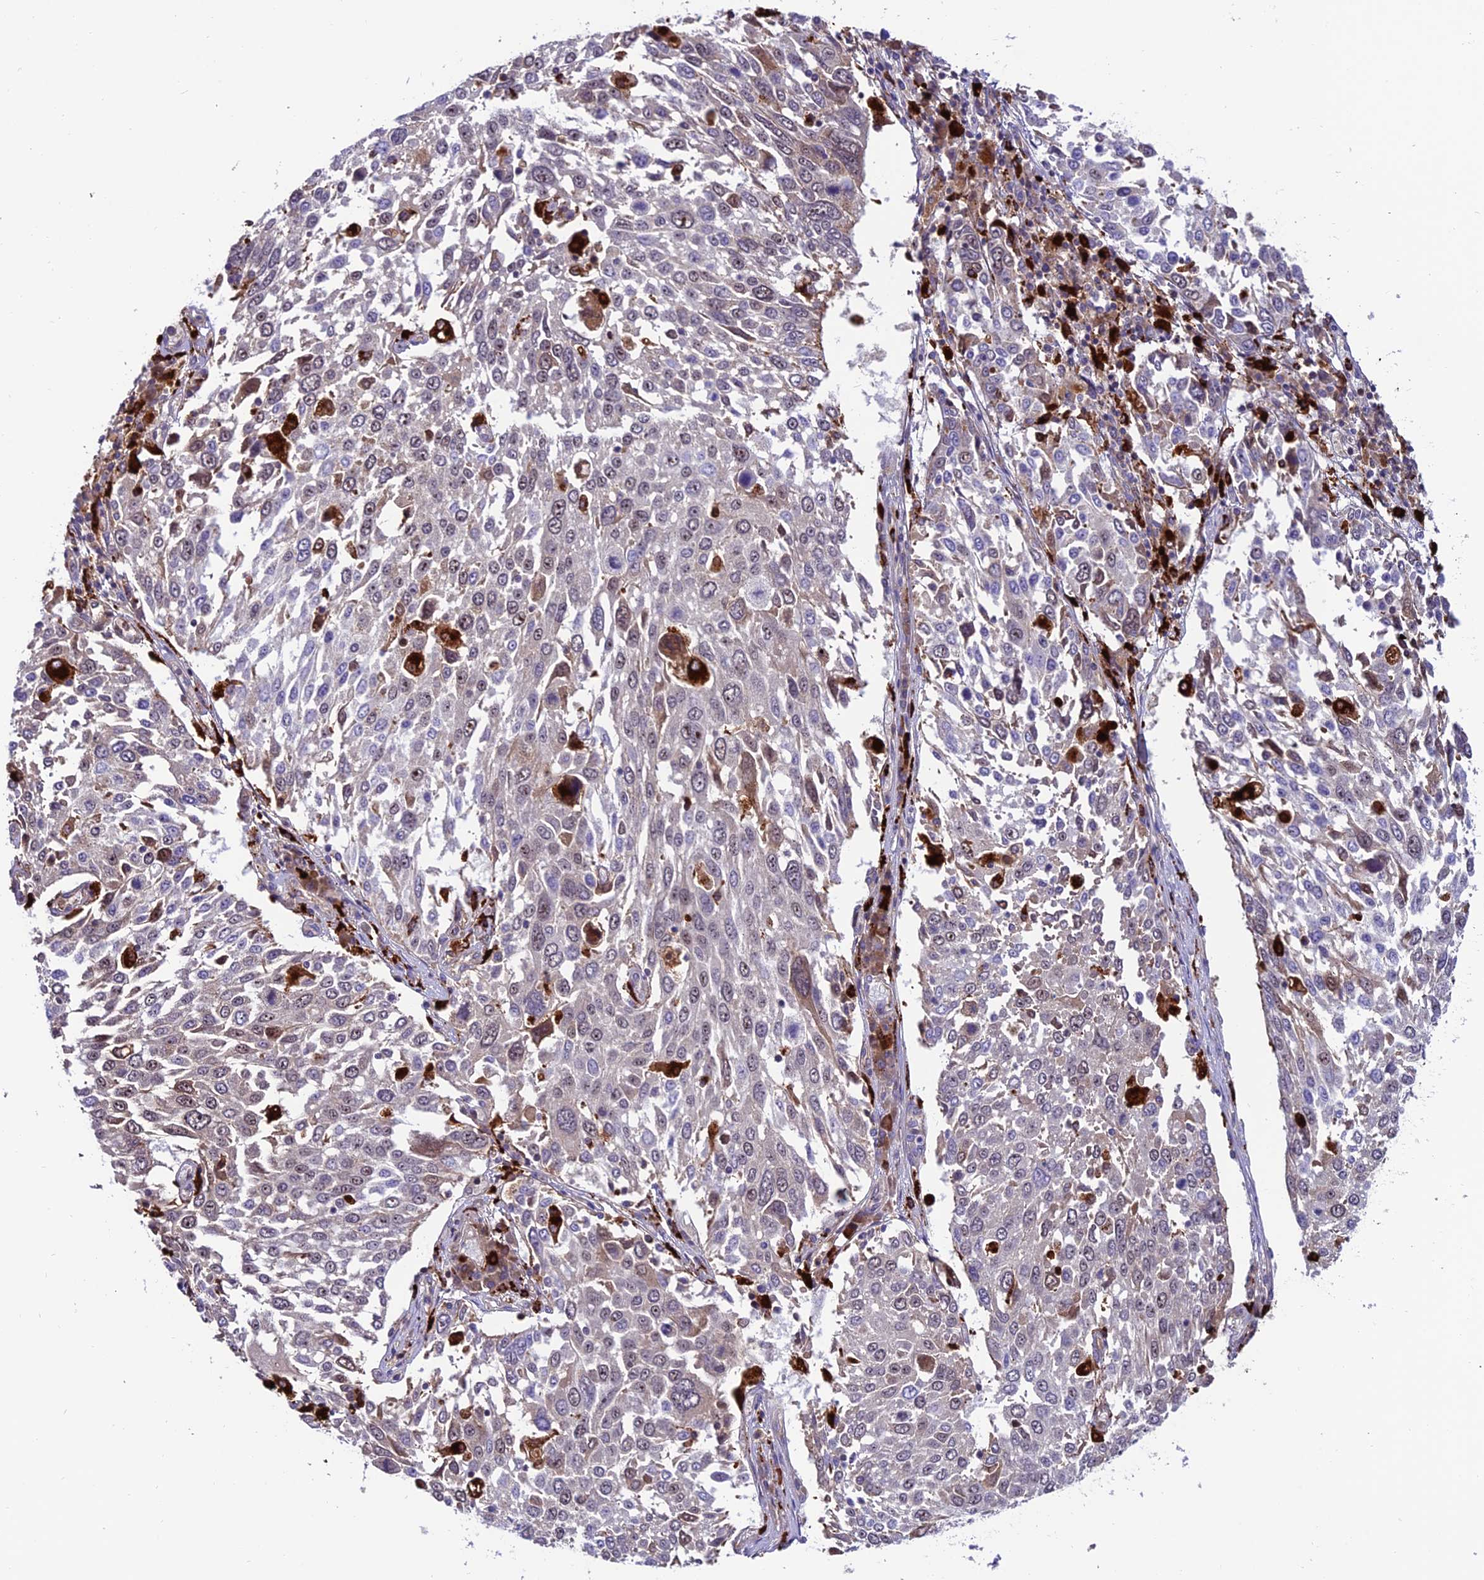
{"staining": {"intensity": "weak", "quantity": "<25%", "location": "nuclear"}, "tissue": "lung cancer", "cell_type": "Tumor cells", "image_type": "cancer", "snomed": [{"axis": "morphology", "description": "Squamous cell carcinoma, NOS"}, {"axis": "topography", "description": "Lung"}], "caption": "Tumor cells show no significant protein expression in lung cancer (squamous cell carcinoma). Nuclei are stained in blue.", "gene": "ARHGEF18", "patient": {"sex": "male", "age": 65}}